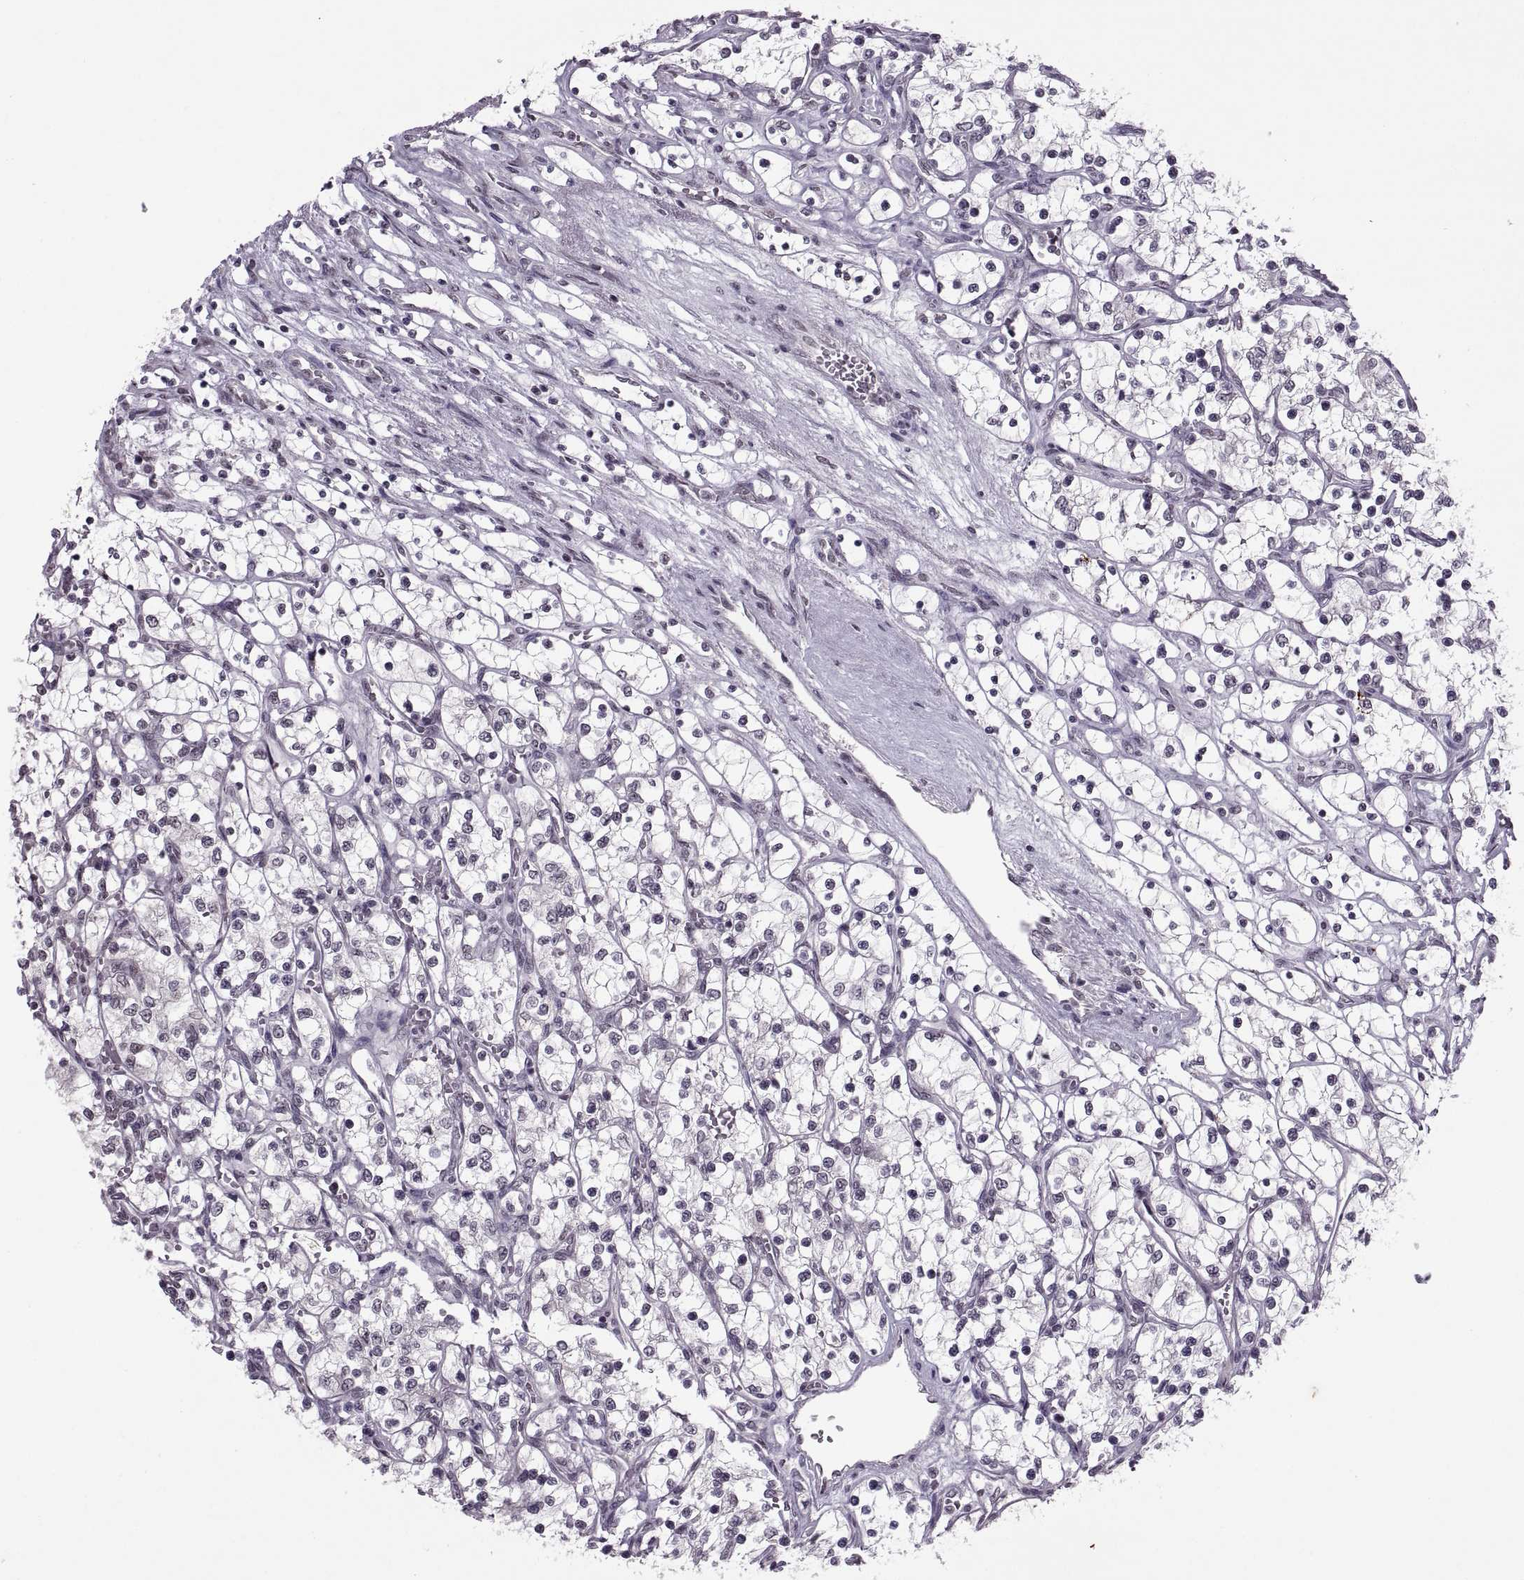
{"staining": {"intensity": "negative", "quantity": "none", "location": "none"}, "tissue": "renal cancer", "cell_type": "Tumor cells", "image_type": "cancer", "snomed": [{"axis": "morphology", "description": "Adenocarcinoma, NOS"}, {"axis": "topography", "description": "Kidney"}], "caption": "IHC micrograph of neoplastic tissue: human adenocarcinoma (renal) stained with DAB (3,3'-diaminobenzidine) exhibits no significant protein expression in tumor cells. Brightfield microscopy of IHC stained with DAB (3,3'-diaminobenzidine) (brown) and hematoxylin (blue), captured at high magnification.", "gene": "OTP", "patient": {"sex": "female", "age": 69}}